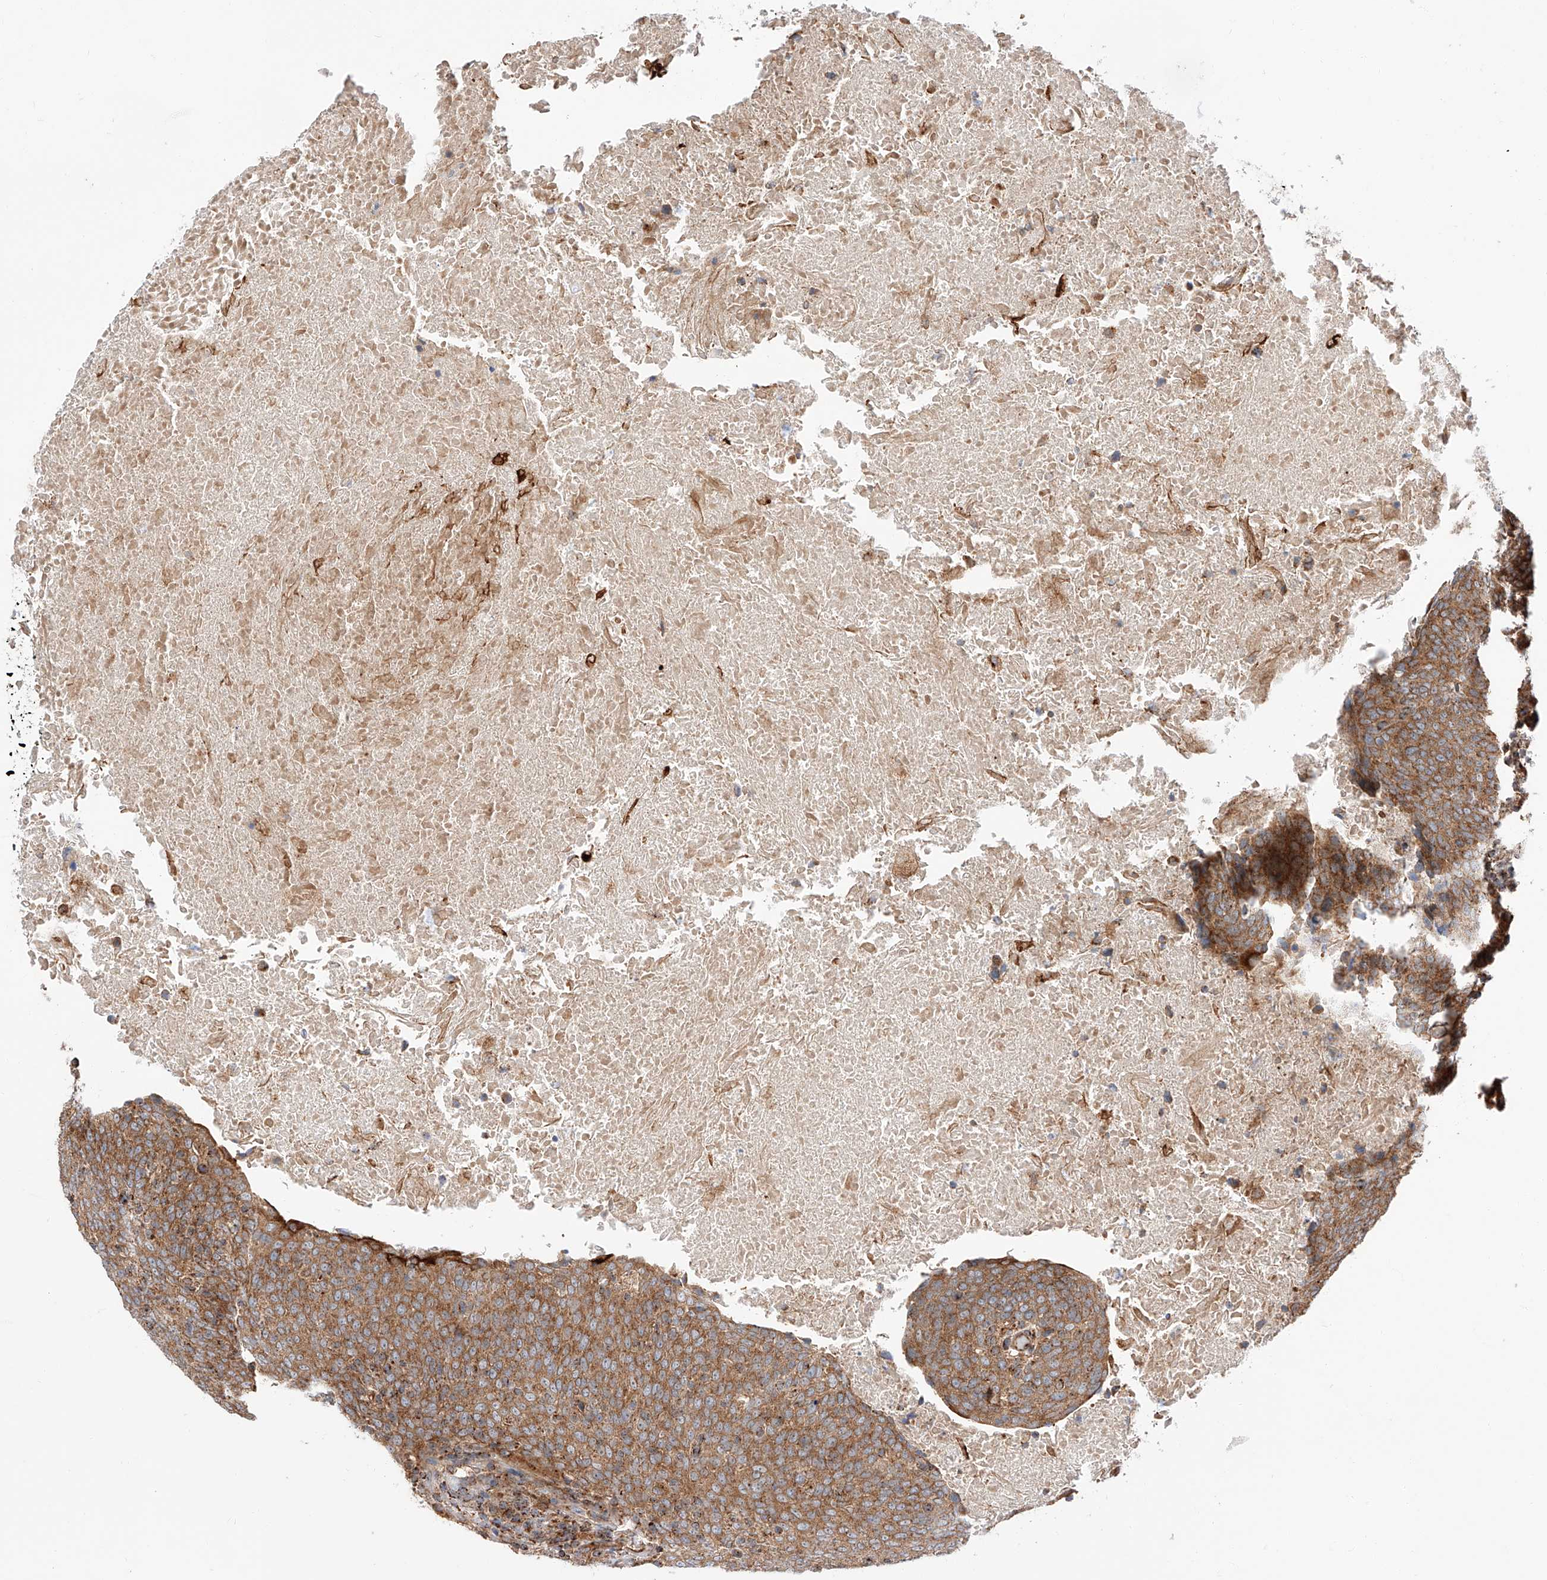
{"staining": {"intensity": "moderate", "quantity": ">75%", "location": "cytoplasmic/membranous"}, "tissue": "head and neck cancer", "cell_type": "Tumor cells", "image_type": "cancer", "snomed": [{"axis": "morphology", "description": "Squamous cell carcinoma, NOS"}, {"axis": "morphology", "description": "Squamous cell carcinoma, metastatic, NOS"}, {"axis": "topography", "description": "Lymph node"}, {"axis": "topography", "description": "Head-Neck"}], "caption": "Immunohistochemical staining of head and neck cancer shows moderate cytoplasmic/membranous protein expression in about >75% of tumor cells. Immunohistochemistry stains the protein of interest in brown and the nuclei are stained blue.", "gene": "ISCA2", "patient": {"sex": "male", "age": 62}}